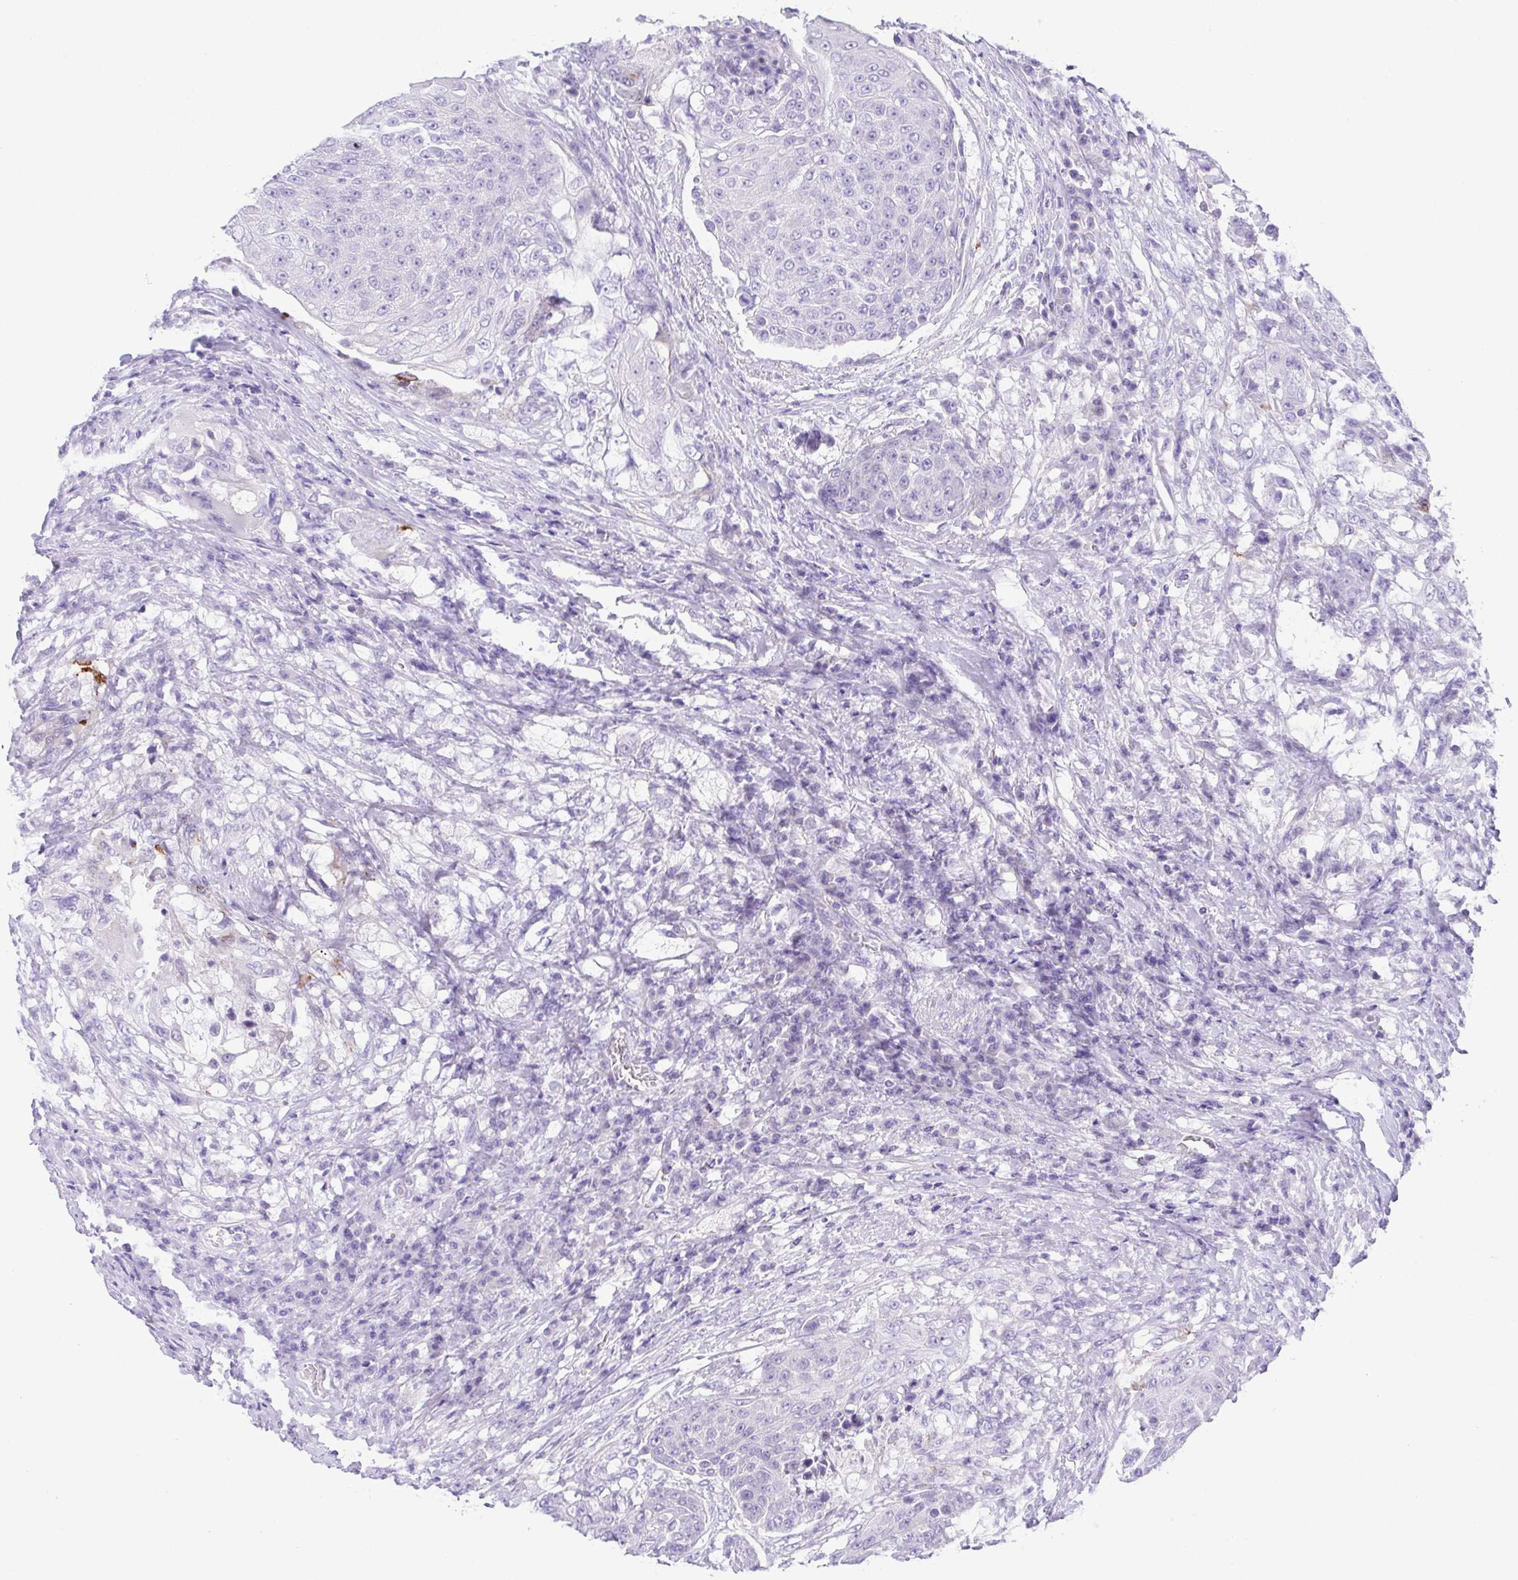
{"staining": {"intensity": "negative", "quantity": "none", "location": "none"}, "tissue": "urothelial cancer", "cell_type": "Tumor cells", "image_type": "cancer", "snomed": [{"axis": "morphology", "description": "Urothelial carcinoma, High grade"}, {"axis": "topography", "description": "Urinary bladder"}], "caption": "Human urothelial carcinoma (high-grade) stained for a protein using immunohistochemistry reveals no staining in tumor cells.", "gene": "LUZP4", "patient": {"sex": "female", "age": 63}}